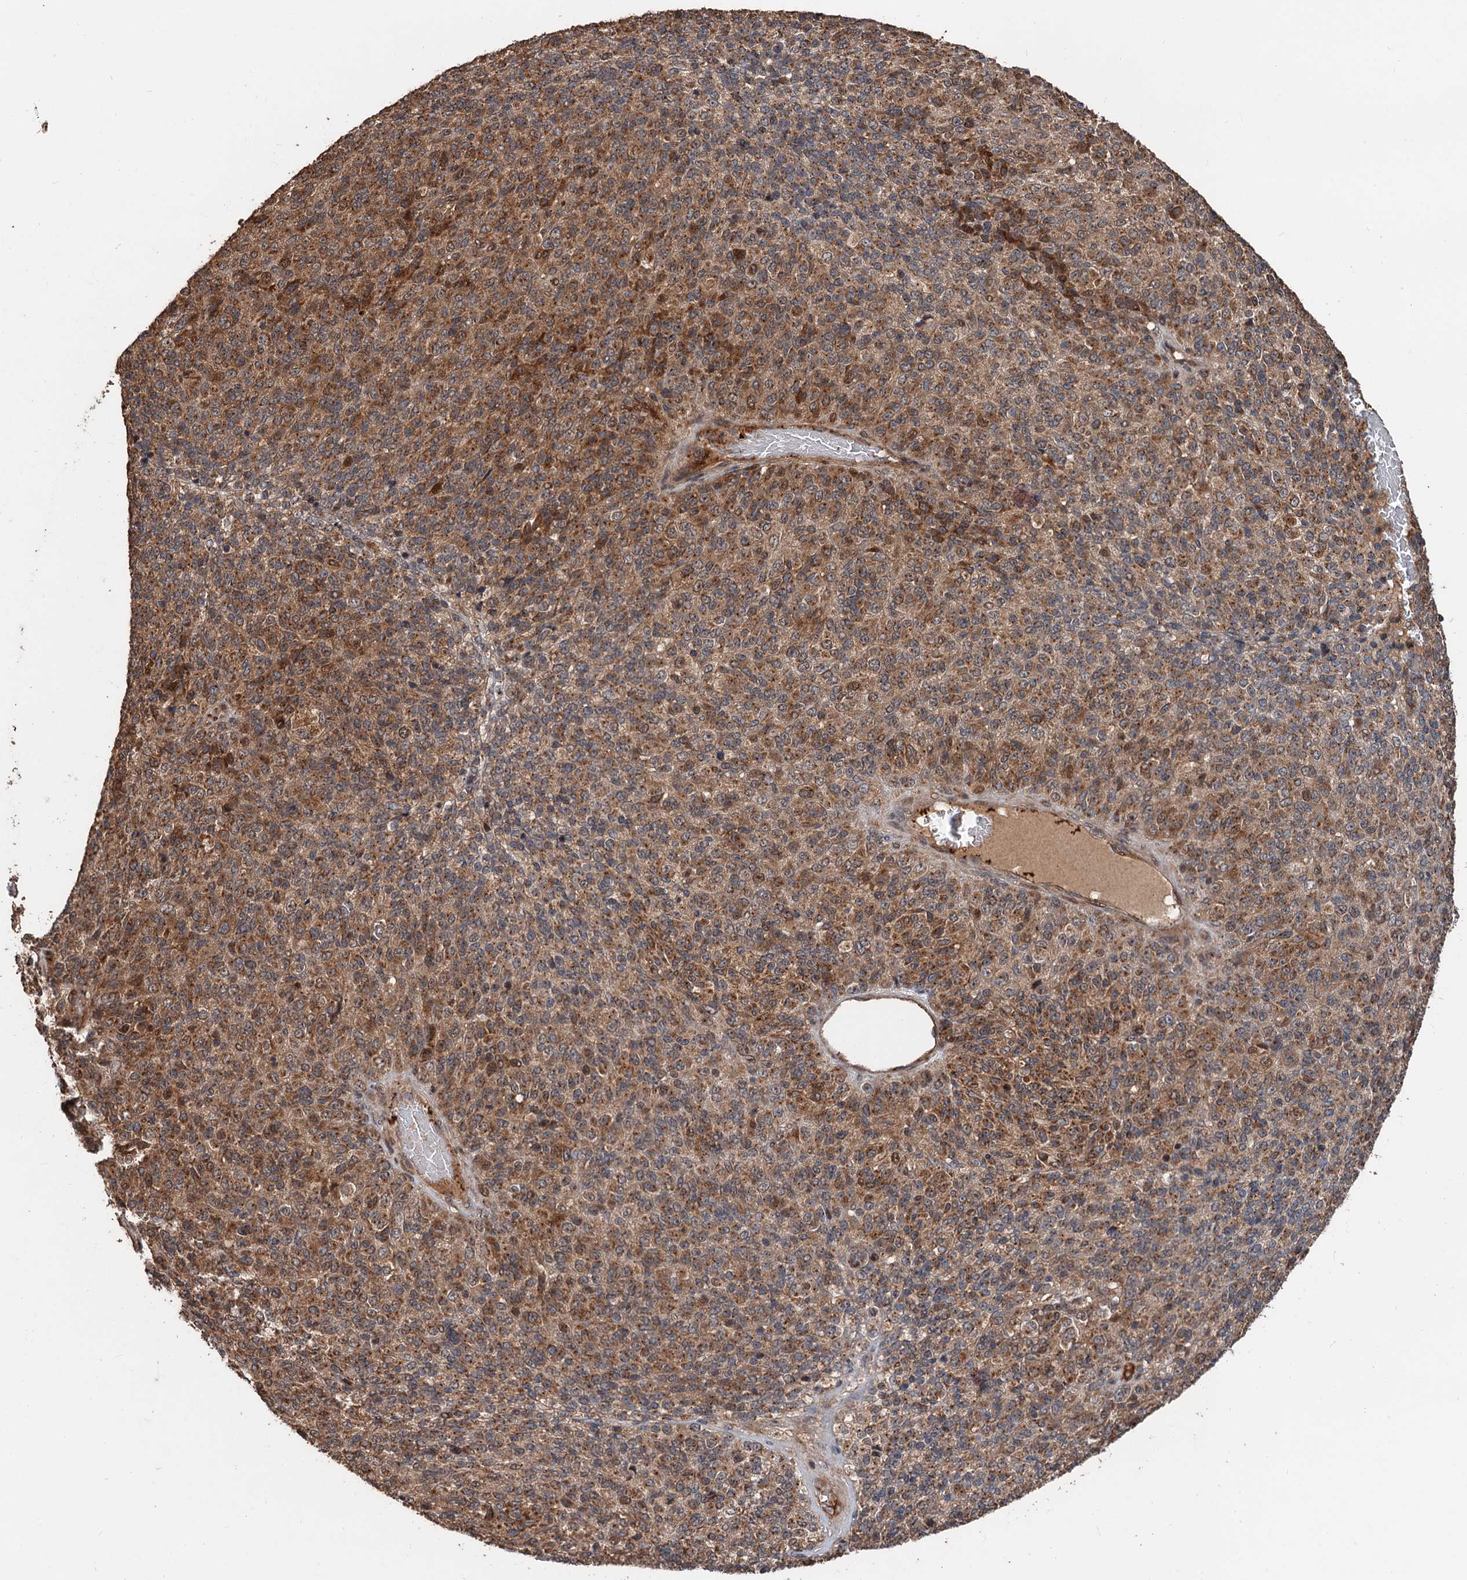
{"staining": {"intensity": "strong", "quantity": ">75%", "location": "cytoplasmic/membranous"}, "tissue": "melanoma", "cell_type": "Tumor cells", "image_type": "cancer", "snomed": [{"axis": "morphology", "description": "Malignant melanoma, Metastatic site"}, {"axis": "topography", "description": "Brain"}], "caption": "This is an image of immunohistochemistry (IHC) staining of malignant melanoma (metastatic site), which shows strong staining in the cytoplasmic/membranous of tumor cells.", "gene": "DEXI", "patient": {"sex": "female", "age": 56}}